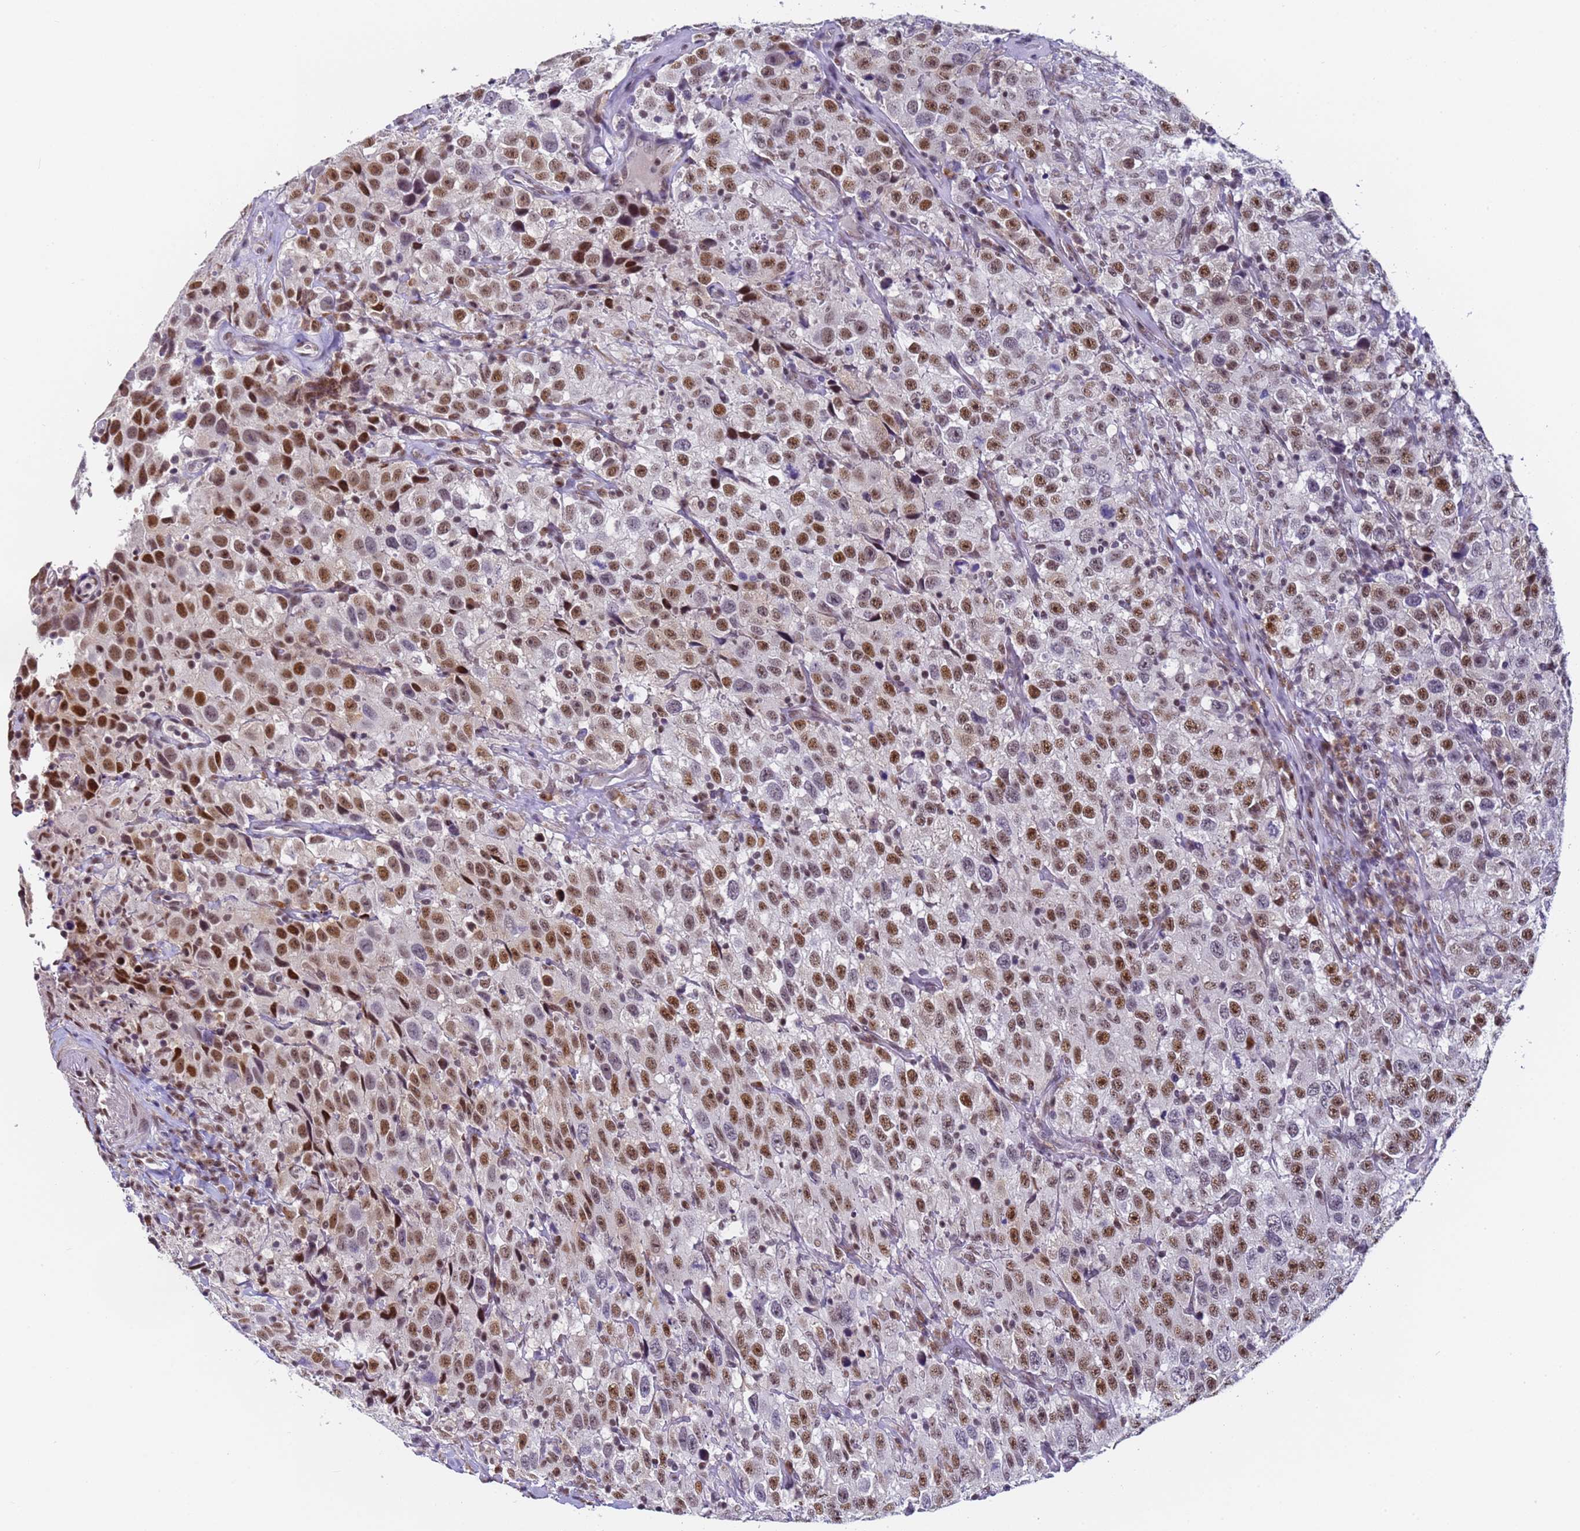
{"staining": {"intensity": "moderate", "quantity": ">75%", "location": "nuclear"}, "tissue": "testis cancer", "cell_type": "Tumor cells", "image_type": "cancer", "snomed": [{"axis": "morphology", "description": "Seminoma, NOS"}, {"axis": "topography", "description": "Testis"}], "caption": "Approximately >75% of tumor cells in human testis seminoma demonstrate moderate nuclear protein positivity as visualized by brown immunohistochemical staining.", "gene": "FNBP4", "patient": {"sex": "male", "age": 41}}